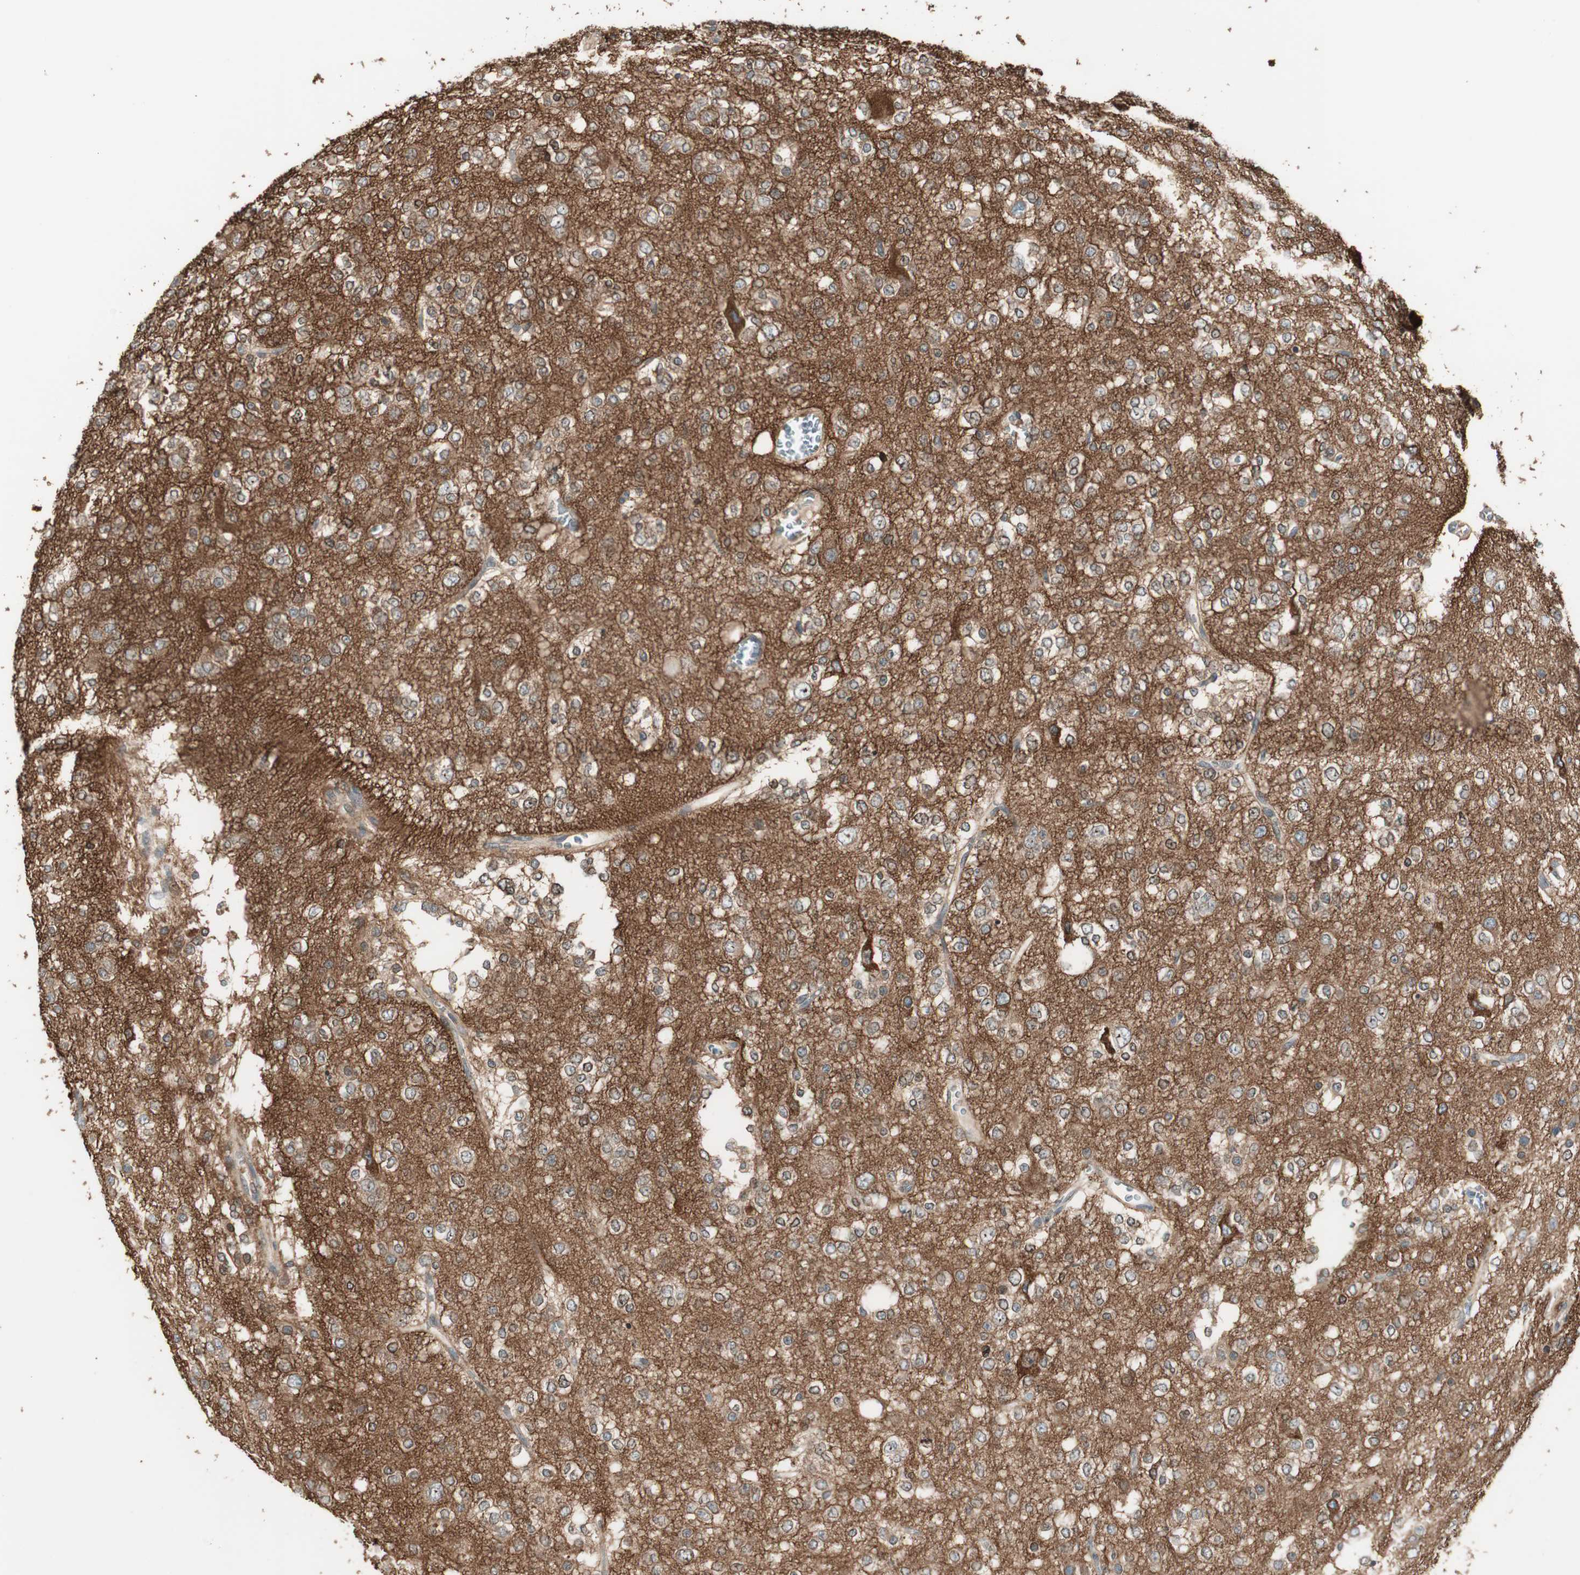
{"staining": {"intensity": "weak", "quantity": "25%-75%", "location": "cytoplasmic/membranous"}, "tissue": "glioma", "cell_type": "Tumor cells", "image_type": "cancer", "snomed": [{"axis": "morphology", "description": "Glioma, malignant, Low grade"}, {"axis": "topography", "description": "Brain"}], "caption": "Protein expression analysis of malignant glioma (low-grade) displays weak cytoplasmic/membranous positivity in approximately 25%-75% of tumor cells.", "gene": "ATP6AP2", "patient": {"sex": "male", "age": 38}}